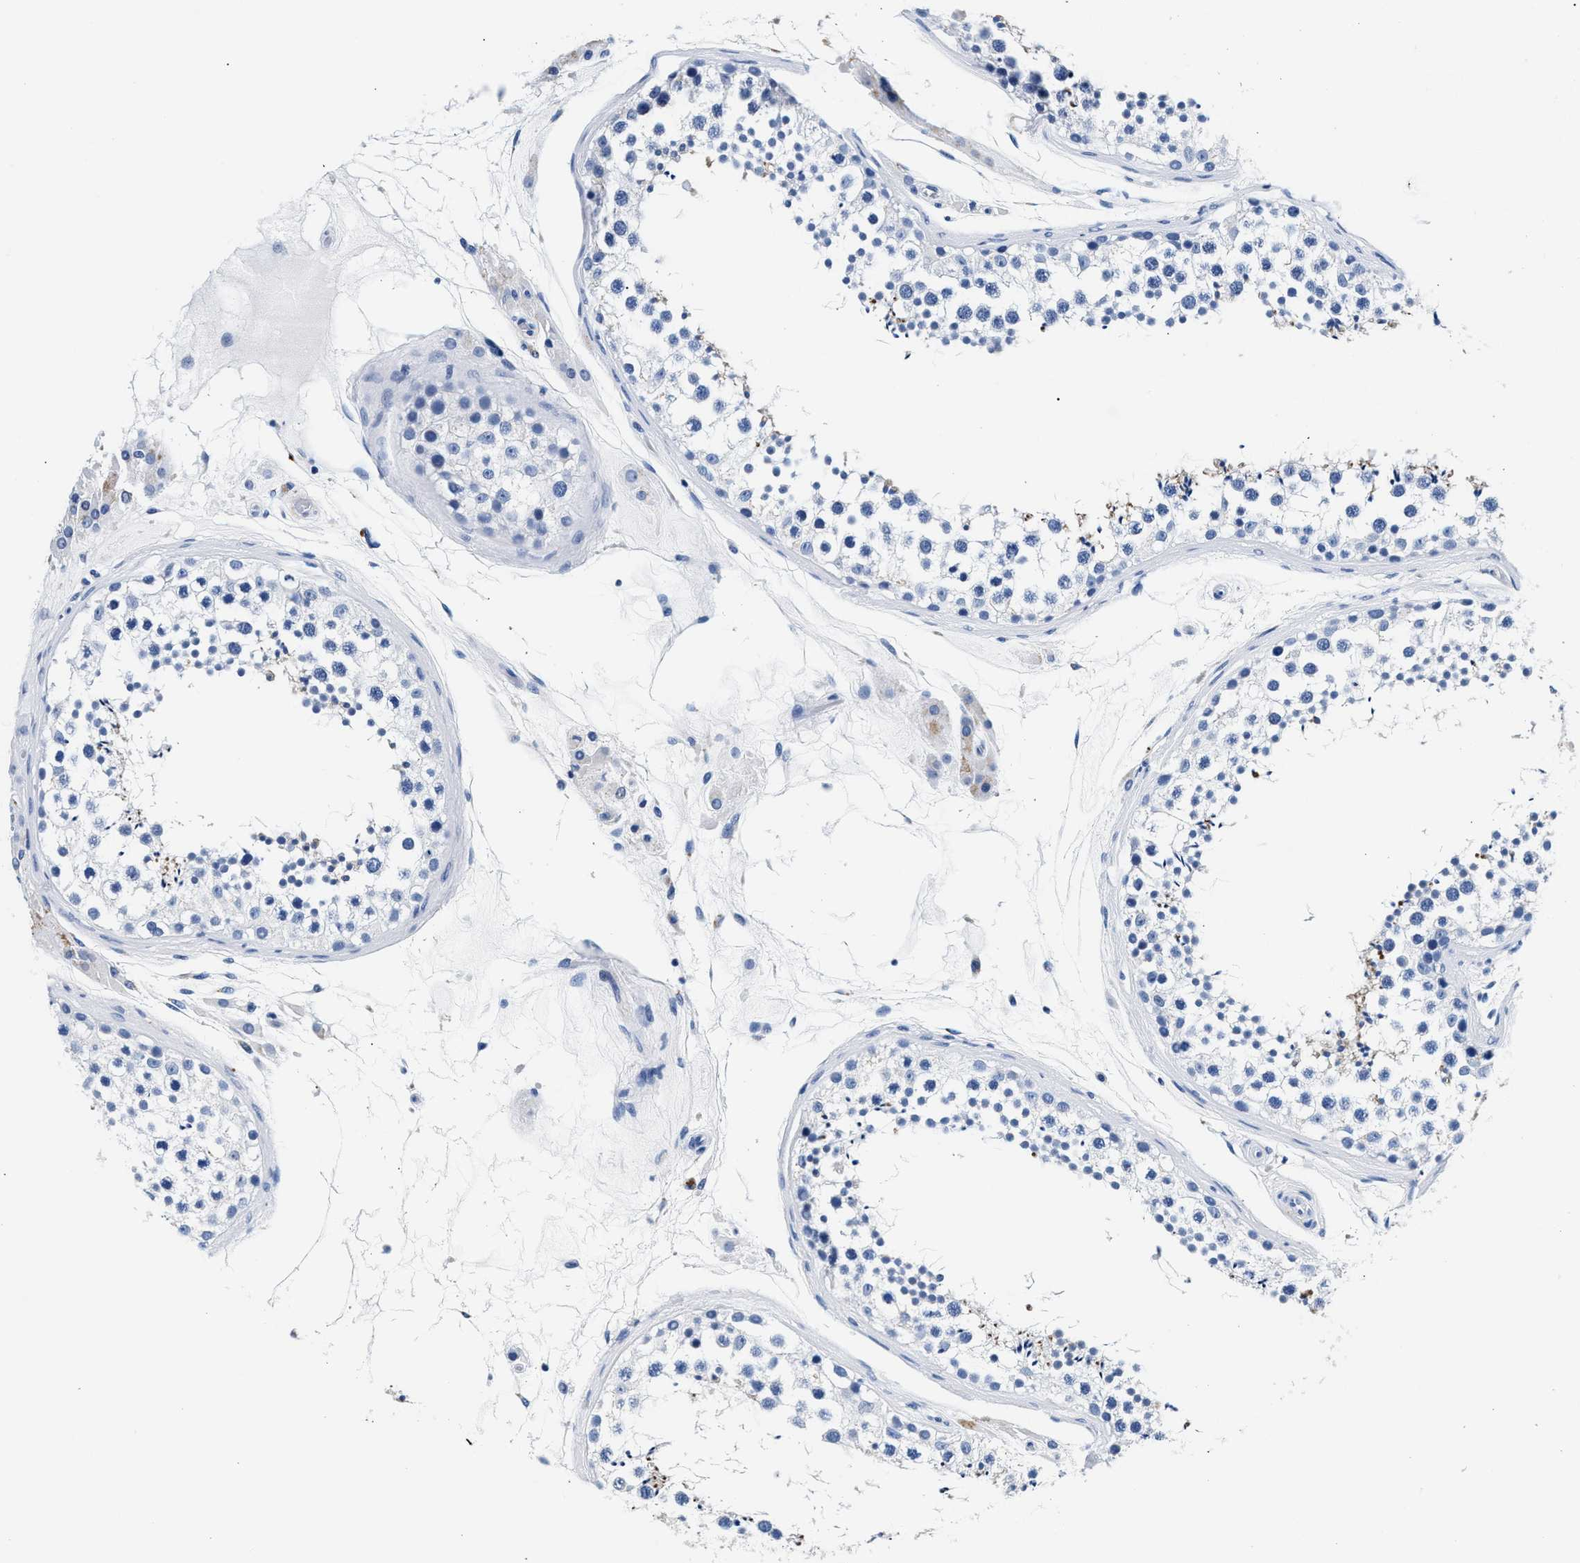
{"staining": {"intensity": "negative", "quantity": "none", "location": "none"}, "tissue": "testis", "cell_type": "Cells in seminiferous ducts", "image_type": "normal", "snomed": [{"axis": "morphology", "description": "Normal tissue, NOS"}, {"axis": "topography", "description": "Testis"}], "caption": "DAB (3,3'-diaminobenzidine) immunohistochemical staining of benign testis reveals no significant staining in cells in seminiferous ducts. (IHC, brightfield microscopy, high magnification).", "gene": "TNR", "patient": {"sex": "male", "age": 46}}